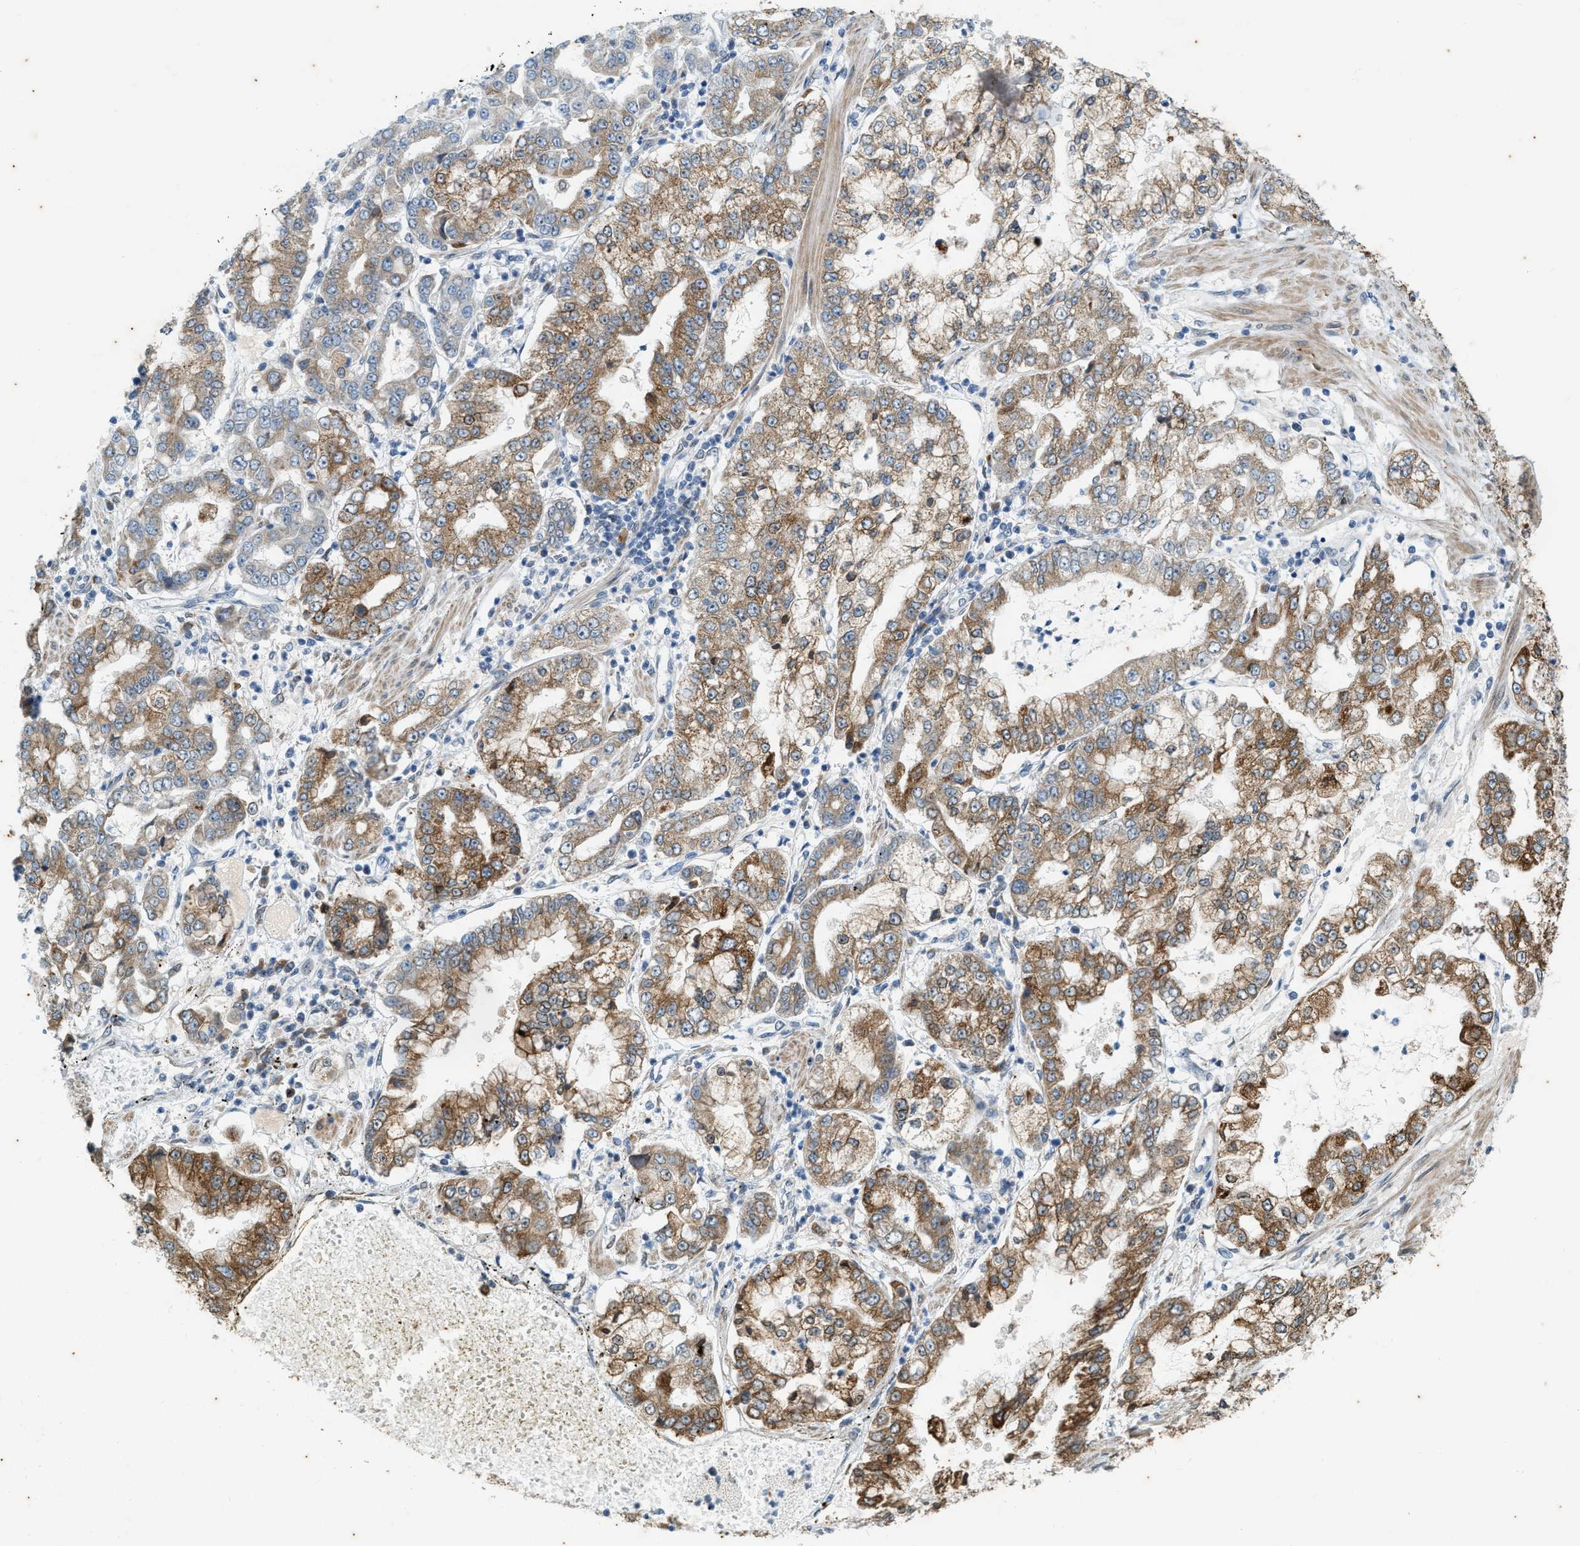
{"staining": {"intensity": "moderate", "quantity": ">75%", "location": "cytoplasmic/membranous"}, "tissue": "stomach cancer", "cell_type": "Tumor cells", "image_type": "cancer", "snomed": [{"axis": "morphology", "description": "Adenocarcinoma, NOS"}, {"axis": "topography", "description": "Stomach"}], "caption": "Brown immunohistochemical staining in stomach cancer demonstrates moderate cytoplasmic/membranous staining in about >75% of tumor cells.", "gene": "CHPF2", "patient": {"sex": "male", "age": 76}}